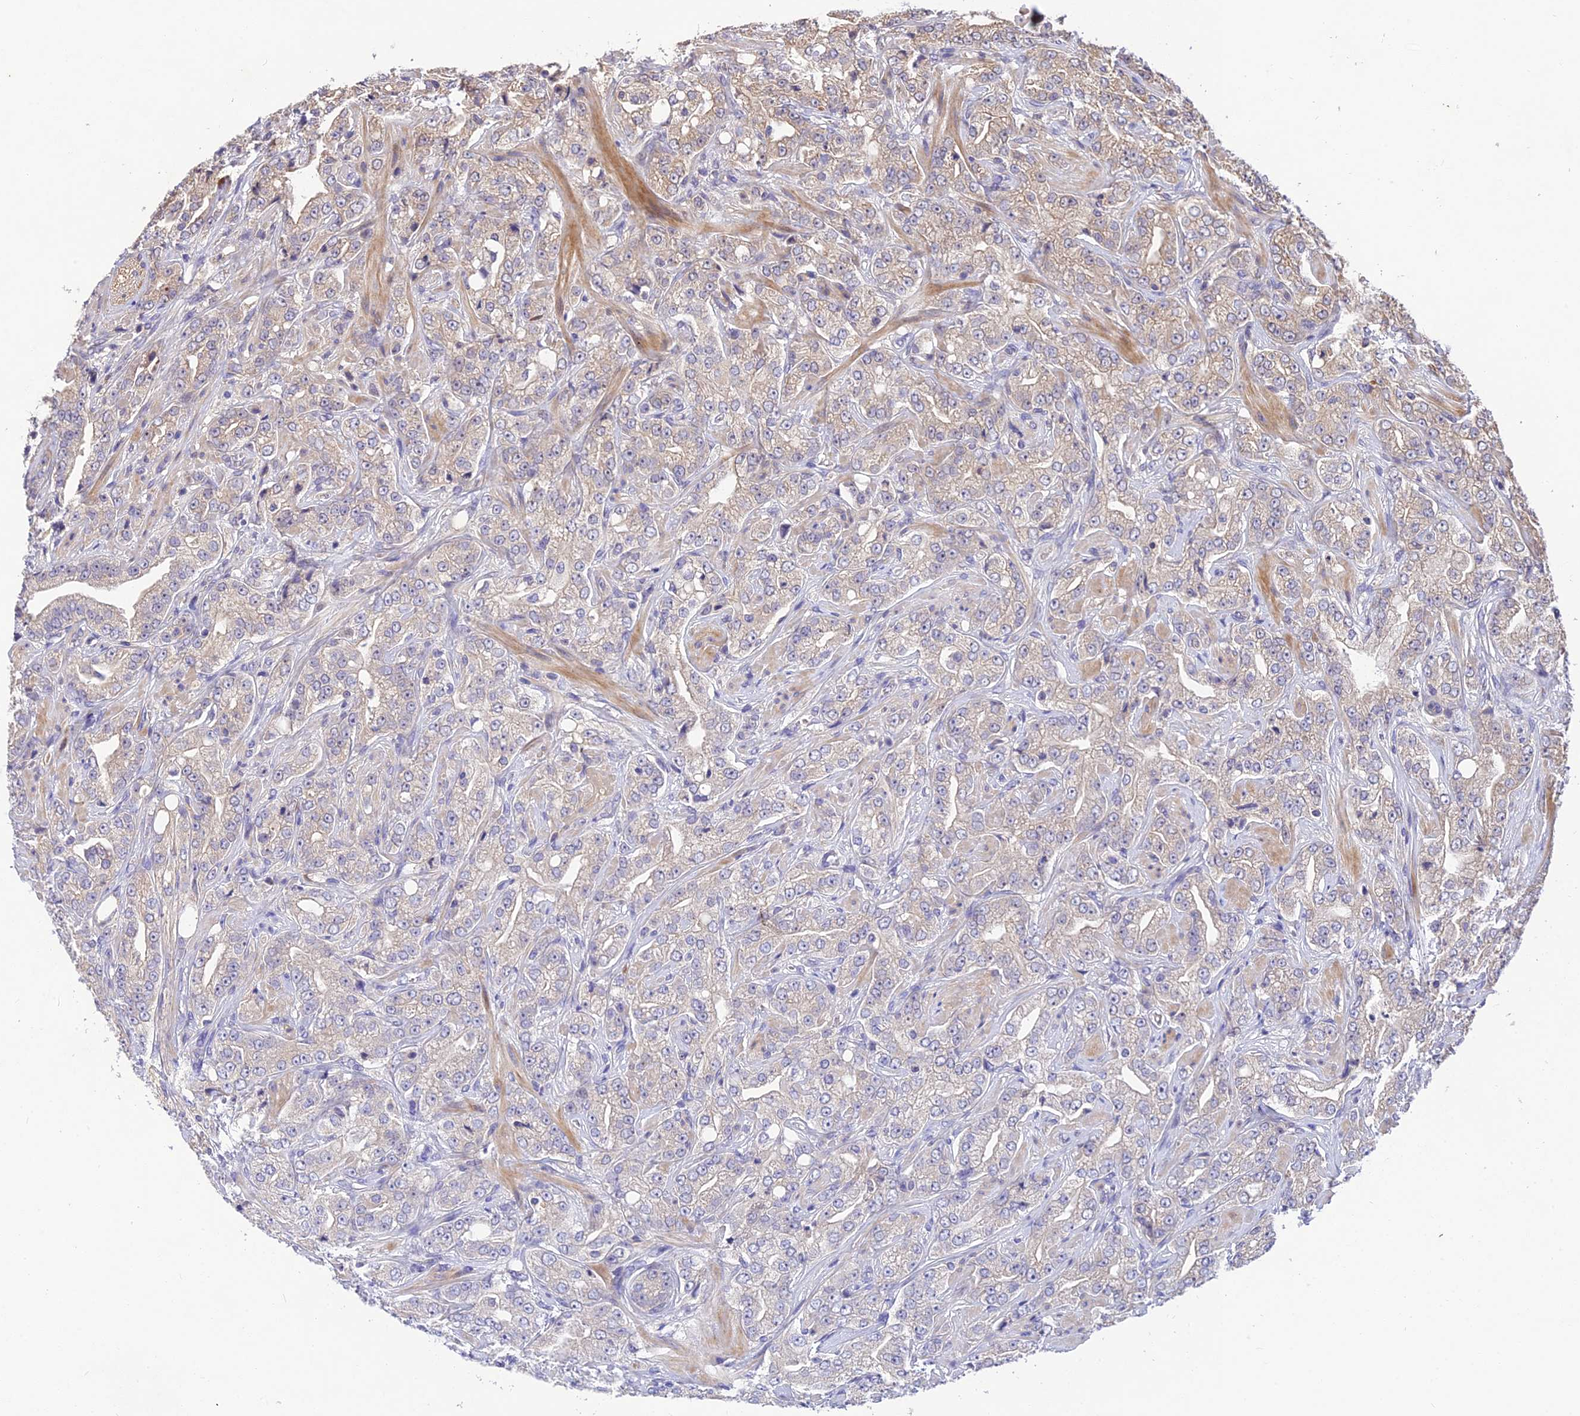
{"staining": {"intensity": "weak", "quantity": "<25%", "location": "cytoplasmic/membranous"}, "tissue": "prostate cancer", "cell_type": "Tumor cells", "image_type": "cancer", "snomed": [{"axis": "morphology", "description": "Adenocarcinoma, Low grade"}, {"axis": "topography", "description": "Prostate"}], "caption": "Immunohistochemistry of human prostate cancer shows no expression in tumor cells. (IHC, brightfield microscopy, high magnification).", "gene": "DENND5B", "patient": {"sex": "male", "age": 67}}